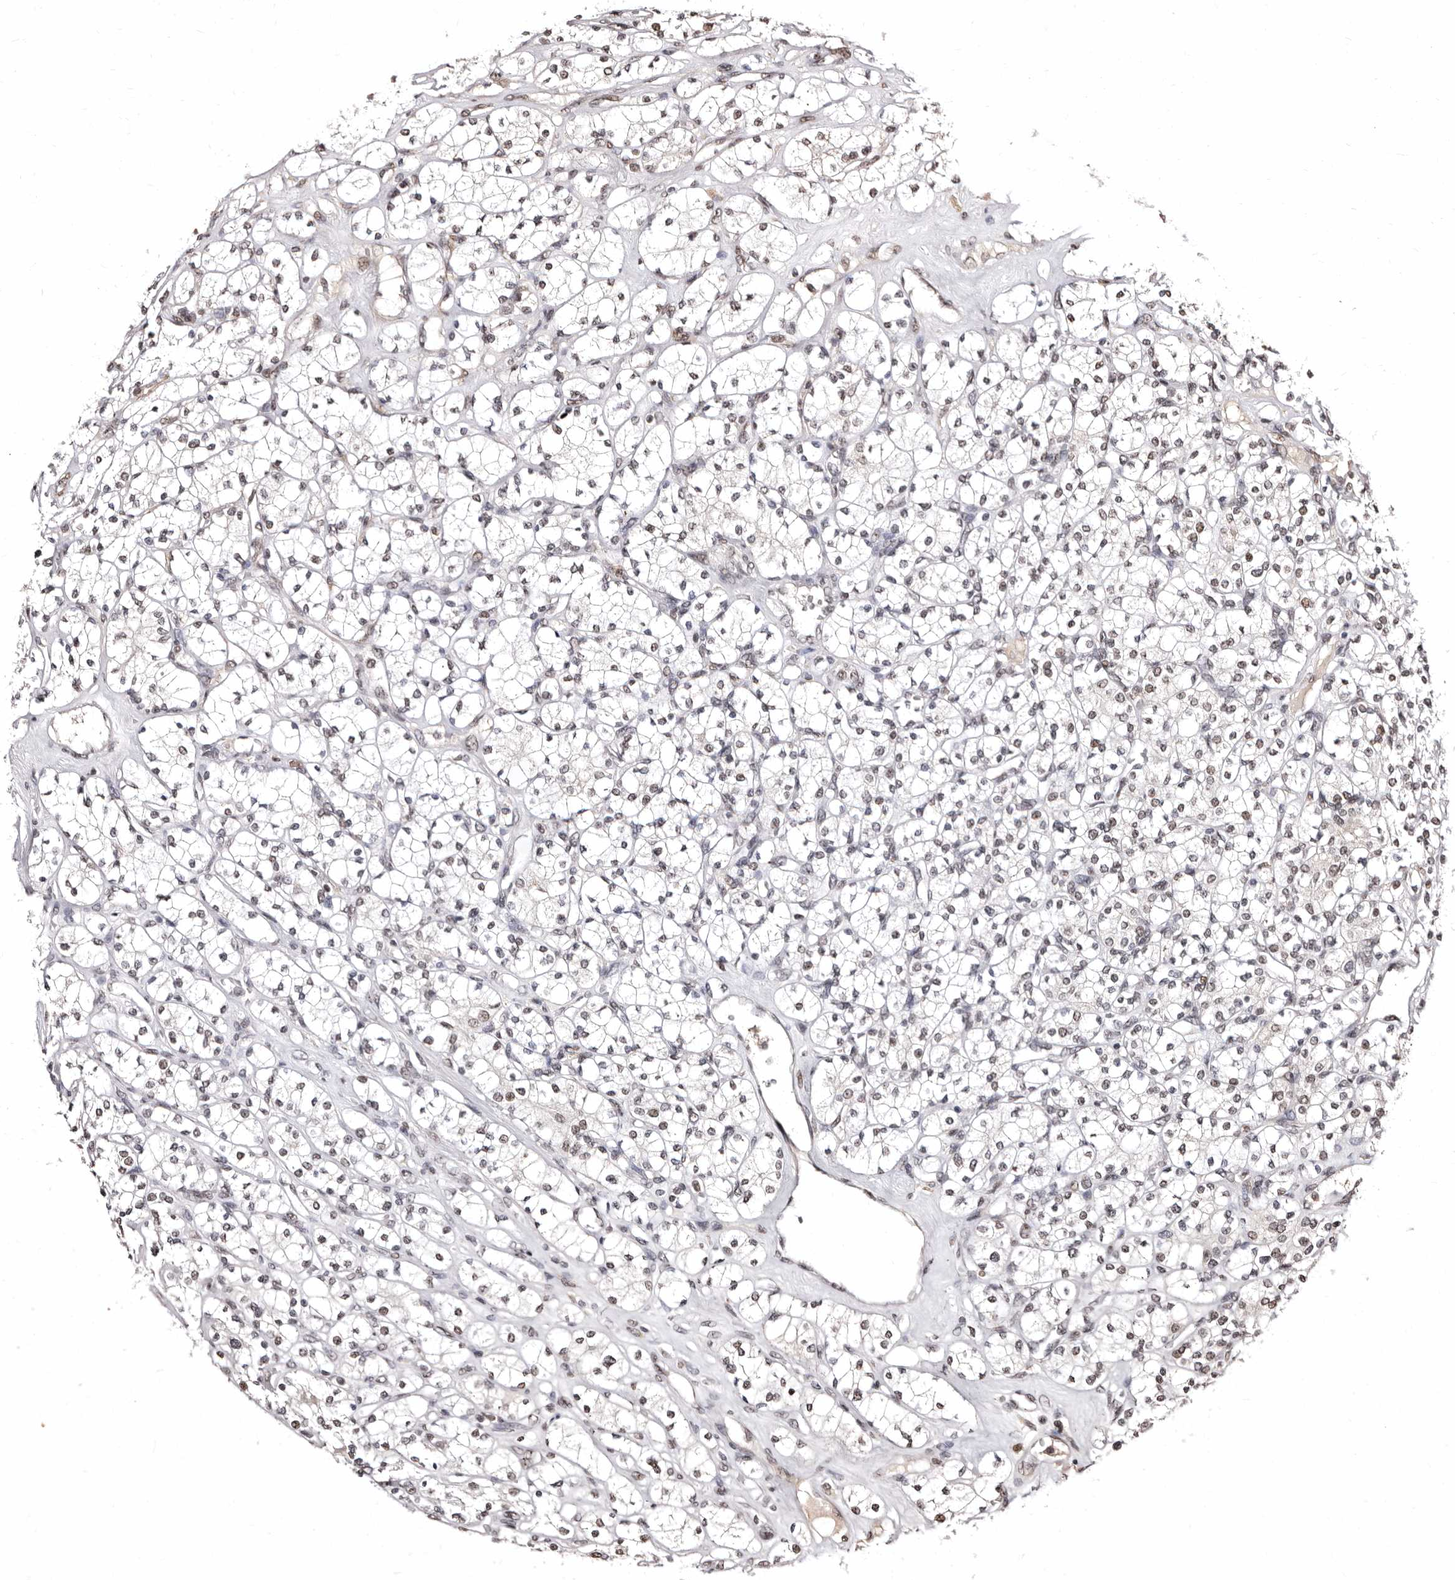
{"staining": {"intensity": "weak", "quantity": ">75%", "location": "nuclear"}, "tissue": "renal cancer", "cell_type": "Tumor cells", "image_type": "cancer", "snomed": [{"axis": "morphology", "description": "Adenocarcinoma, NOS"}, {"axis": "topography", "description": "Kidney"}], "caption": "Immunohistochemical staining of renal cancer reveals low levels of weak nuclear protein positivity in about >75% of tumor cells. (DAB (3,3'-diaminobenzidine) IHC, brown staining for protein, blue staining for nuclei).", "gene": "ANAPC11", "patient": {"sex": "male", "age": 77}}